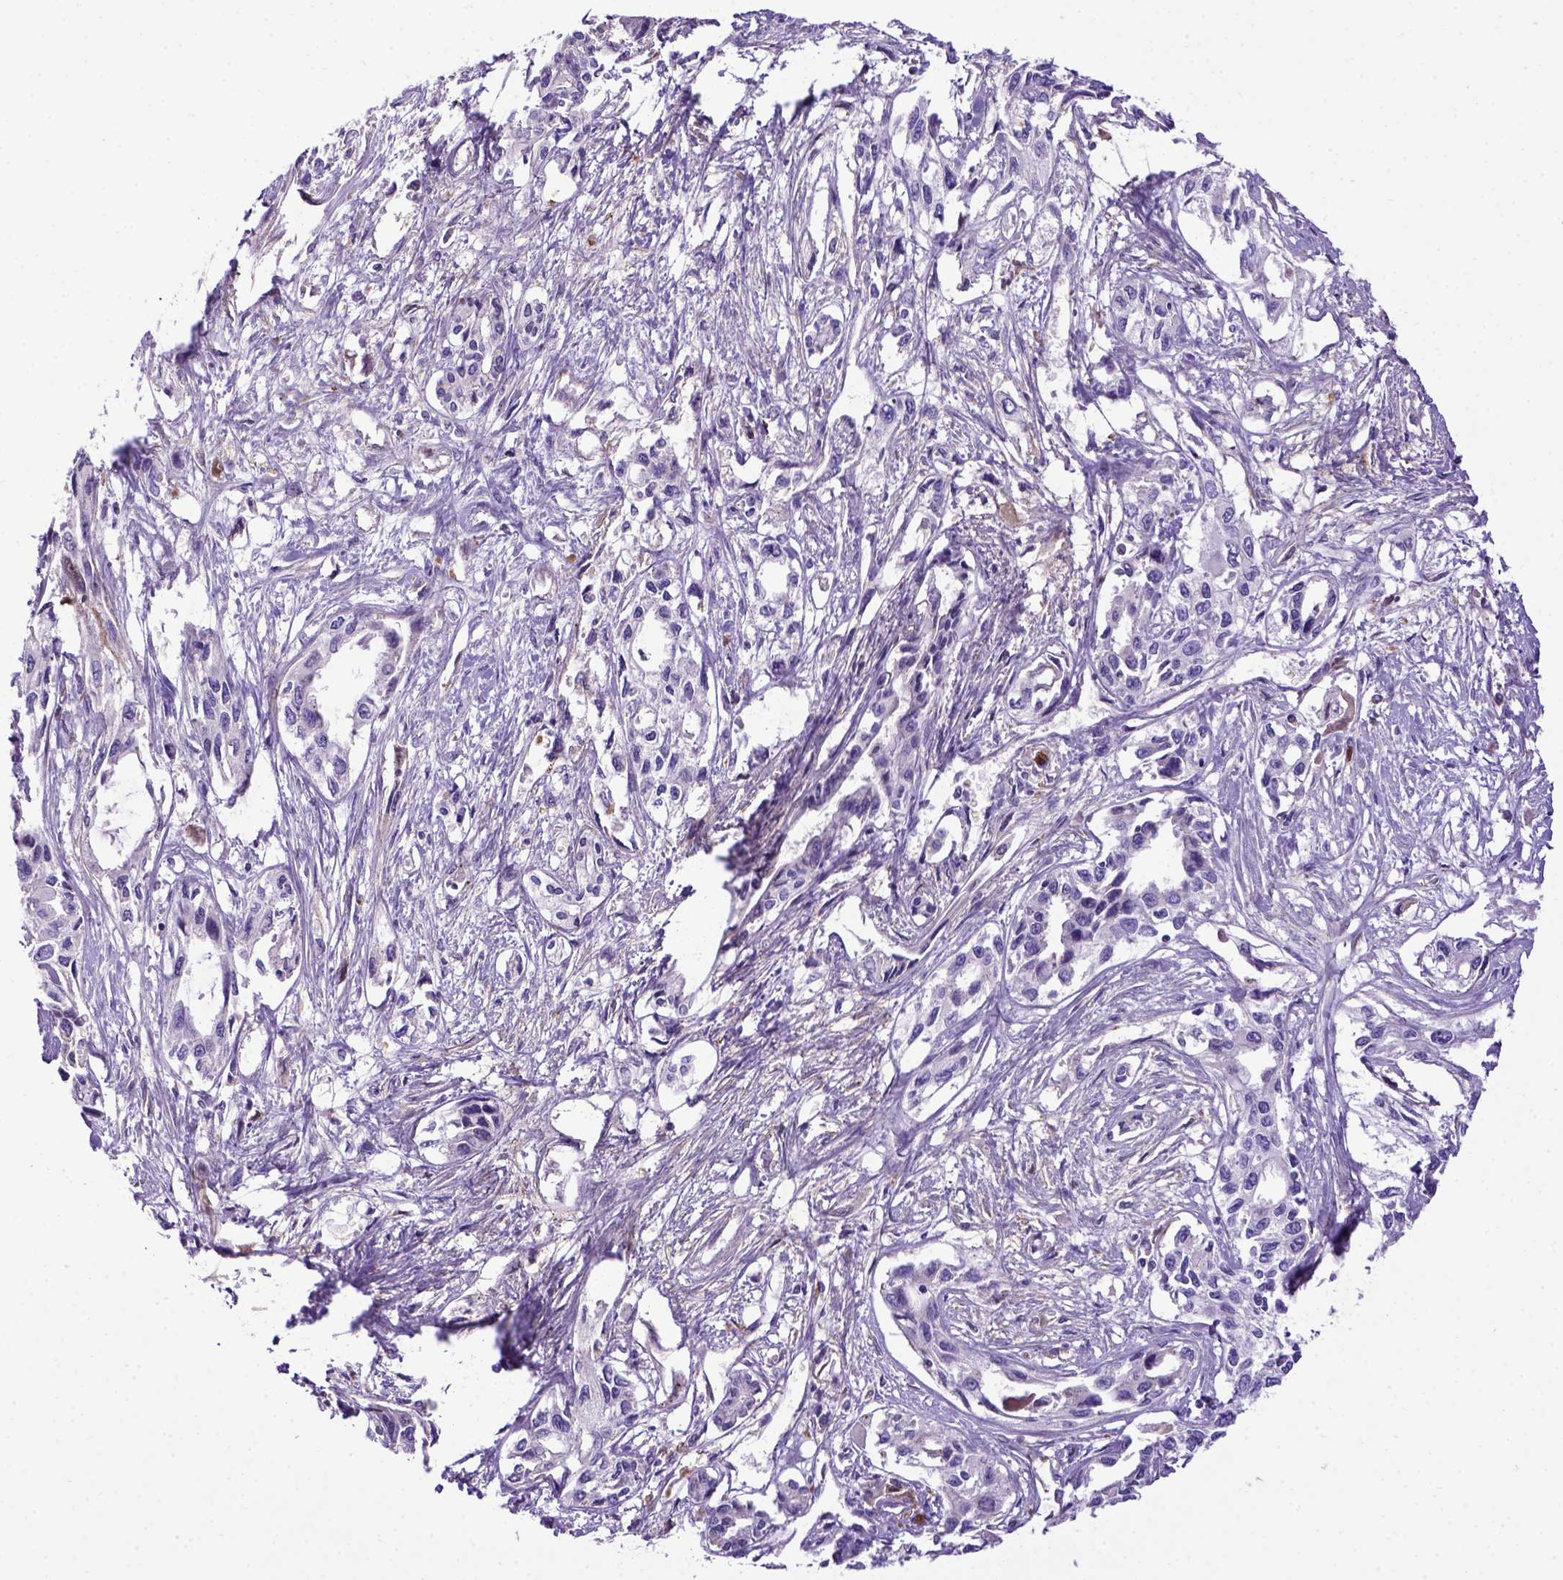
{"staining": {"intensity": "negative", "quantity": "none", "location": "none"}, "tissue": "pancreatic cancer", "cell_type": "Tumor cells", "image_type": "cancer", "snomed": [{"axis": "morphology", "description": "Adenocarcinoma, NOS"}, {"axis": "topography", "description": "Pancreas"}], "caption": "DAB (3,3'-diaminobenzidine) immunohistochemical staining of pancreatic adenocarcinoma shows no significant staining in tumor cells.", "gene": "ADAM12", "patient": {"sex": "female", "age": 55}}